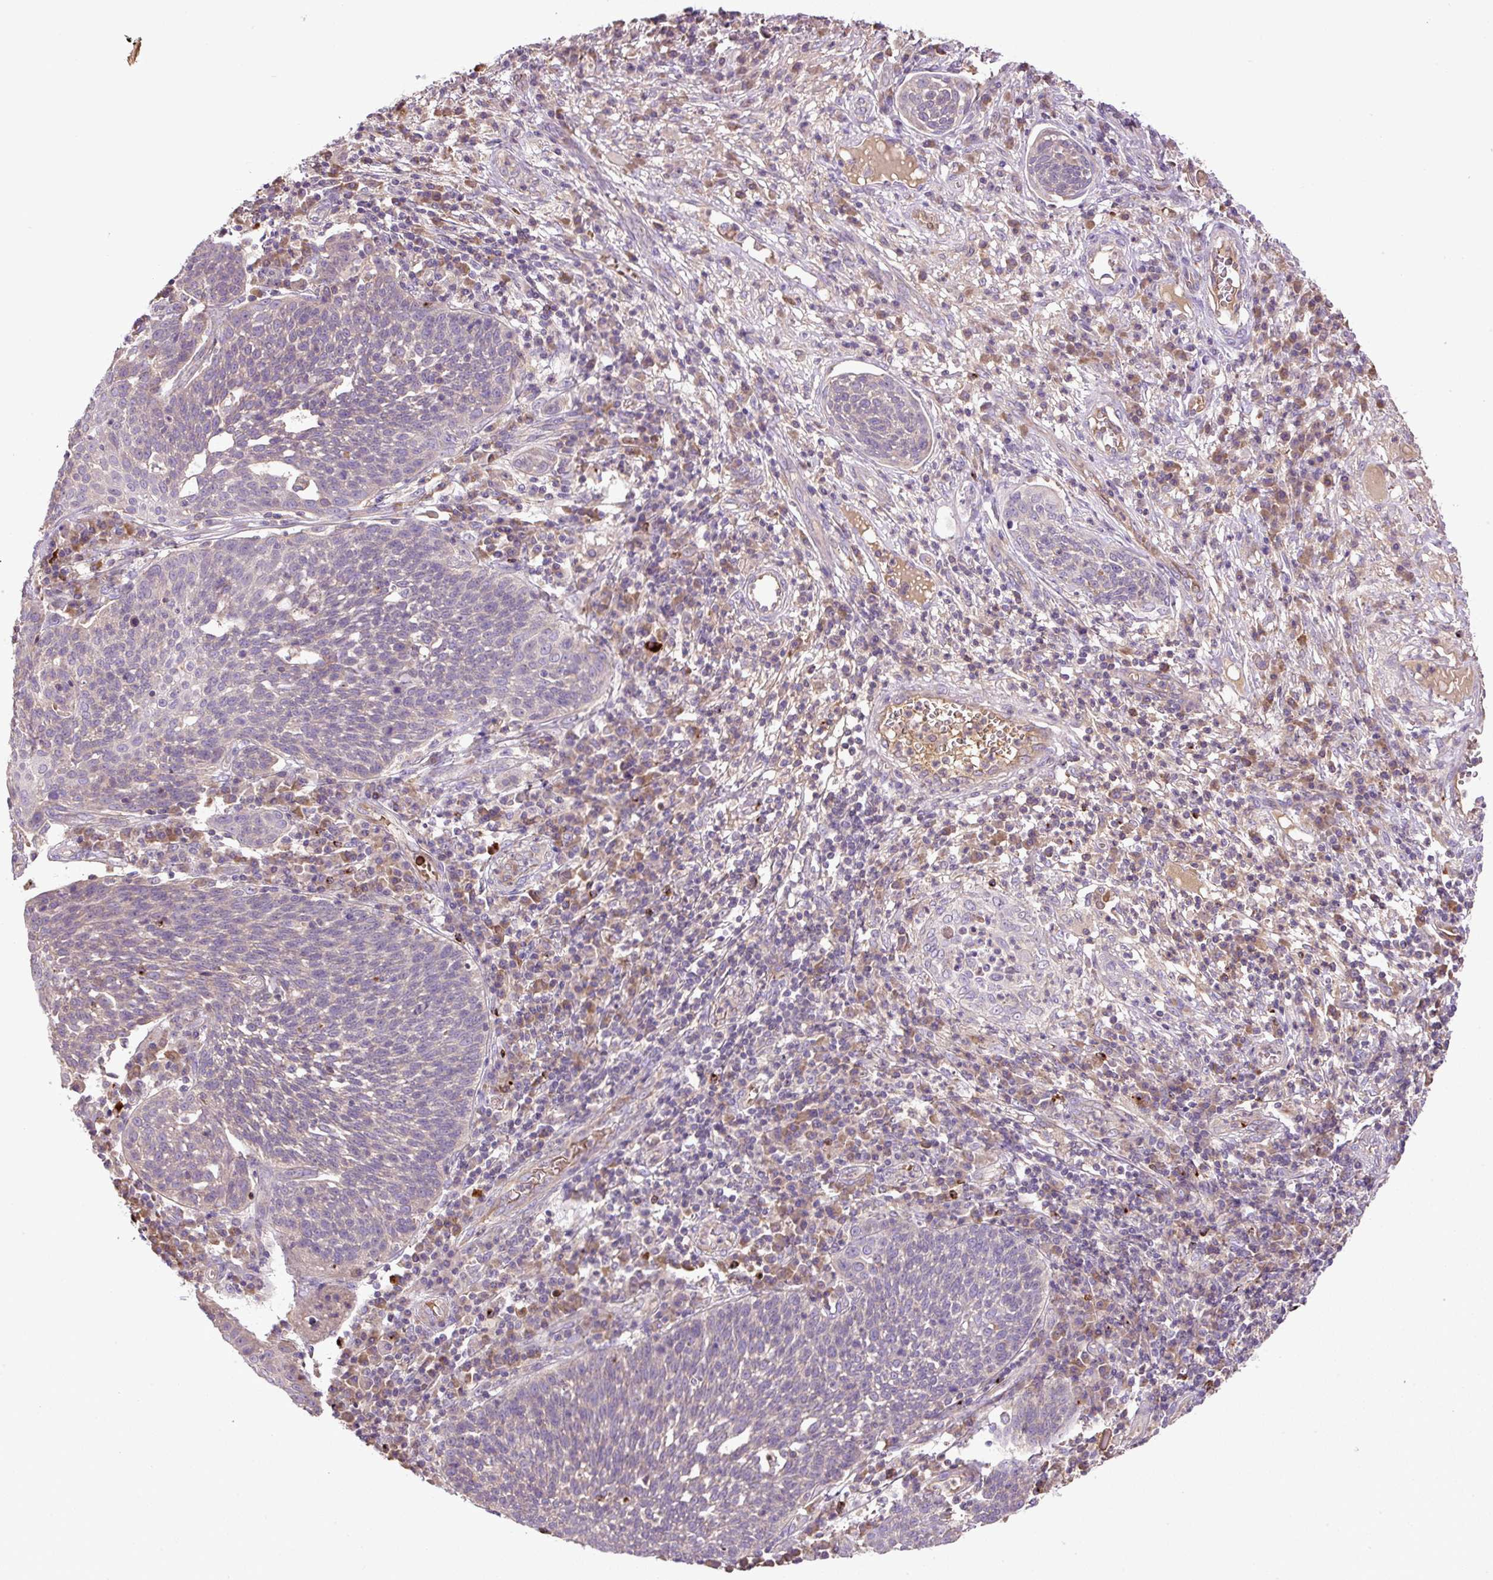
{"staining": {"intensity": "weak", "quantity": "<25%", "location": "cytoplasmic/membranous"}, "tissue": "cervical cancer", "cell_type": "Tumor cells", "image_type": "cancer", "snomed": [{"axis": "morphology", "description": "Squamous cell carcinoma, NOS"}, {"axis": "topography", "description": "Cervix"}], "caption": "A photomicrograph of cervical cancer stained for a protein displays no brown staining in tumor cells.", "gene": "CXCL13", "patient": {"sex": "female", "age": 34}}